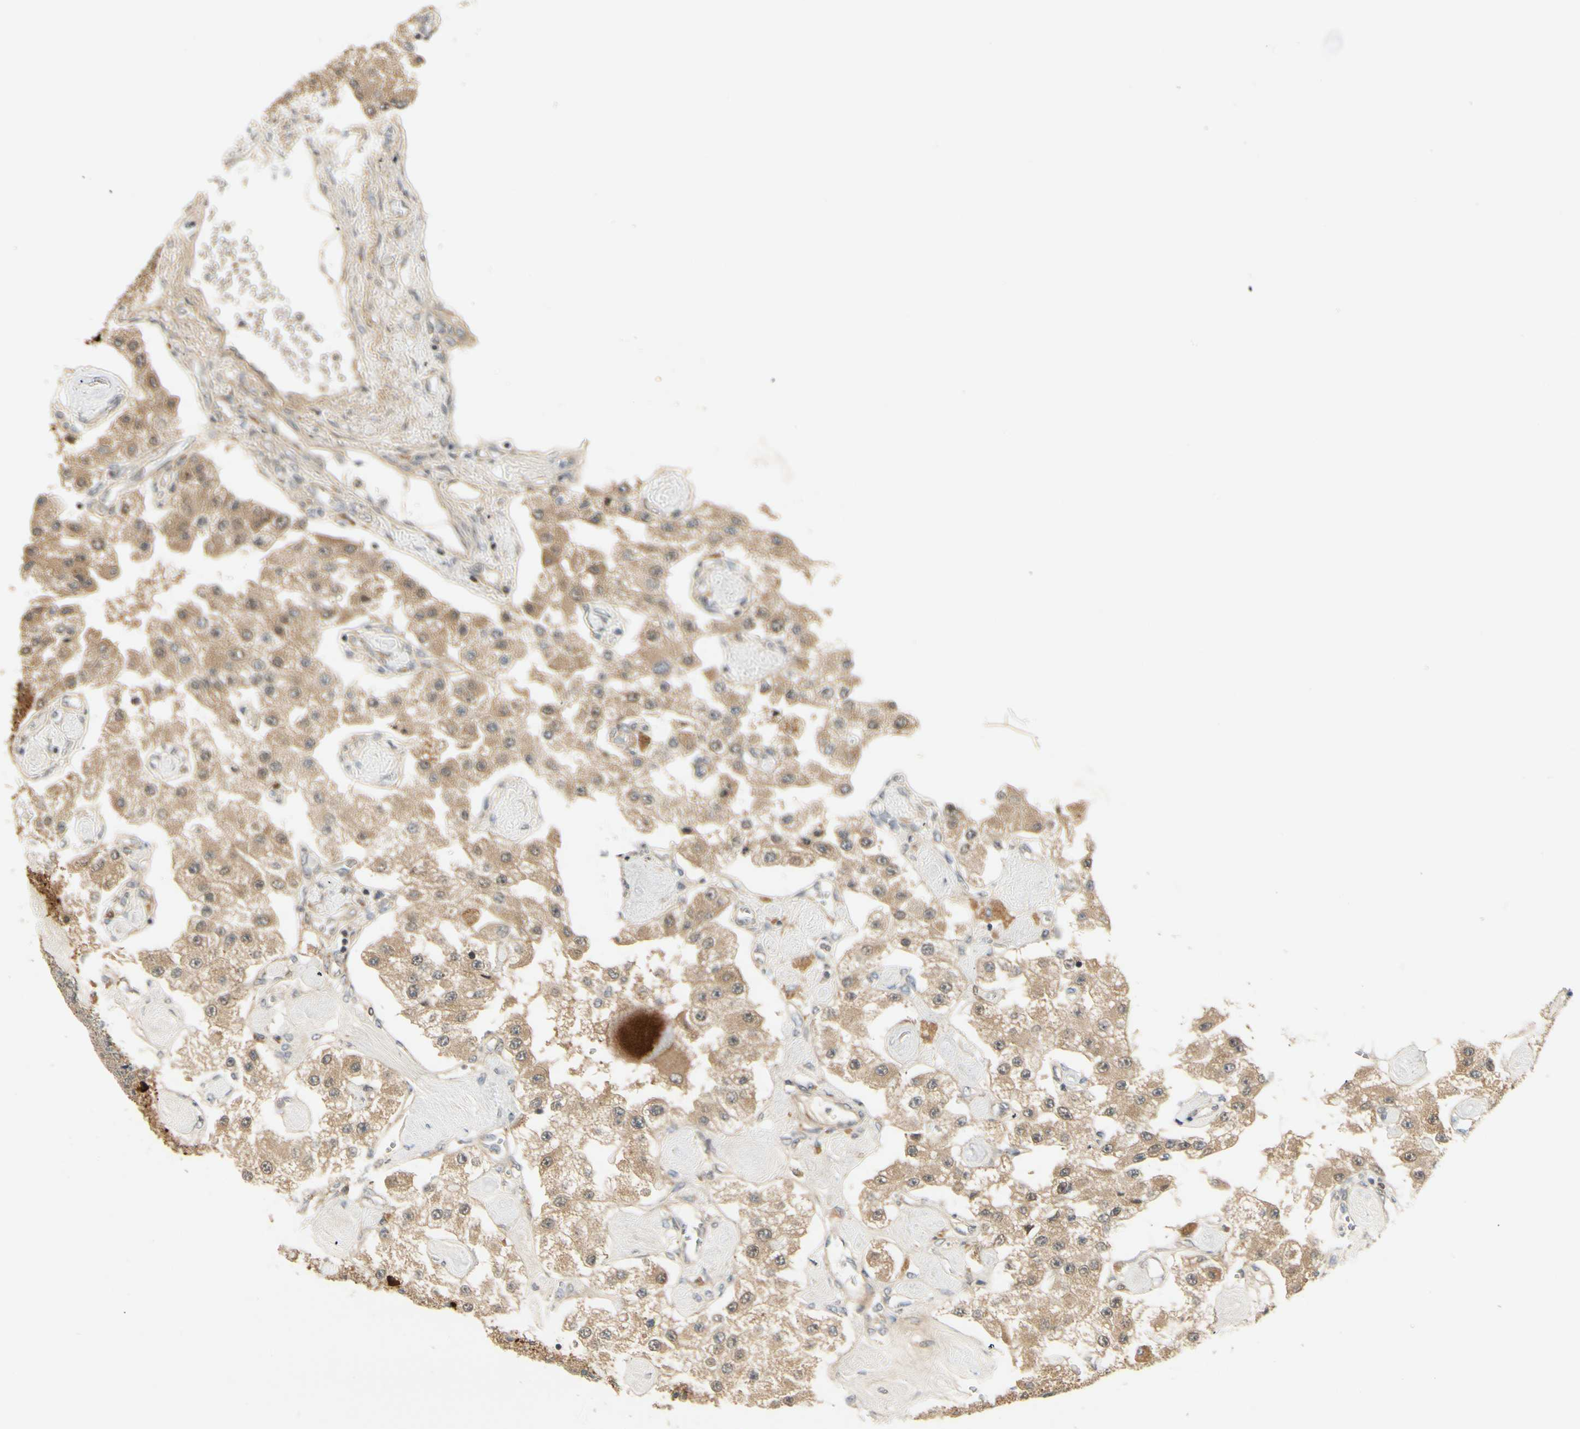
{"staining": {"intensity": "moderate", "quantity": ">75%", "location": "cytoplasmic/membranous"}, "tissue": "carcinoid", "cell_type": "Tumor cells", "image_type": "cancer", "snomed": [{"axis": "morphology", "description": "Carcinoid, malignant, NOS"}, {"axis": "topography", "description": "Pancreas"}], "caption": "A medium amount of moderate cytoplasmic/membranous expression is seen in about >75% of tumor cells in carcinoid (malignant) tissue.", "gene": "EPHB3", "patient": {"sex": "male", "age": 41}}